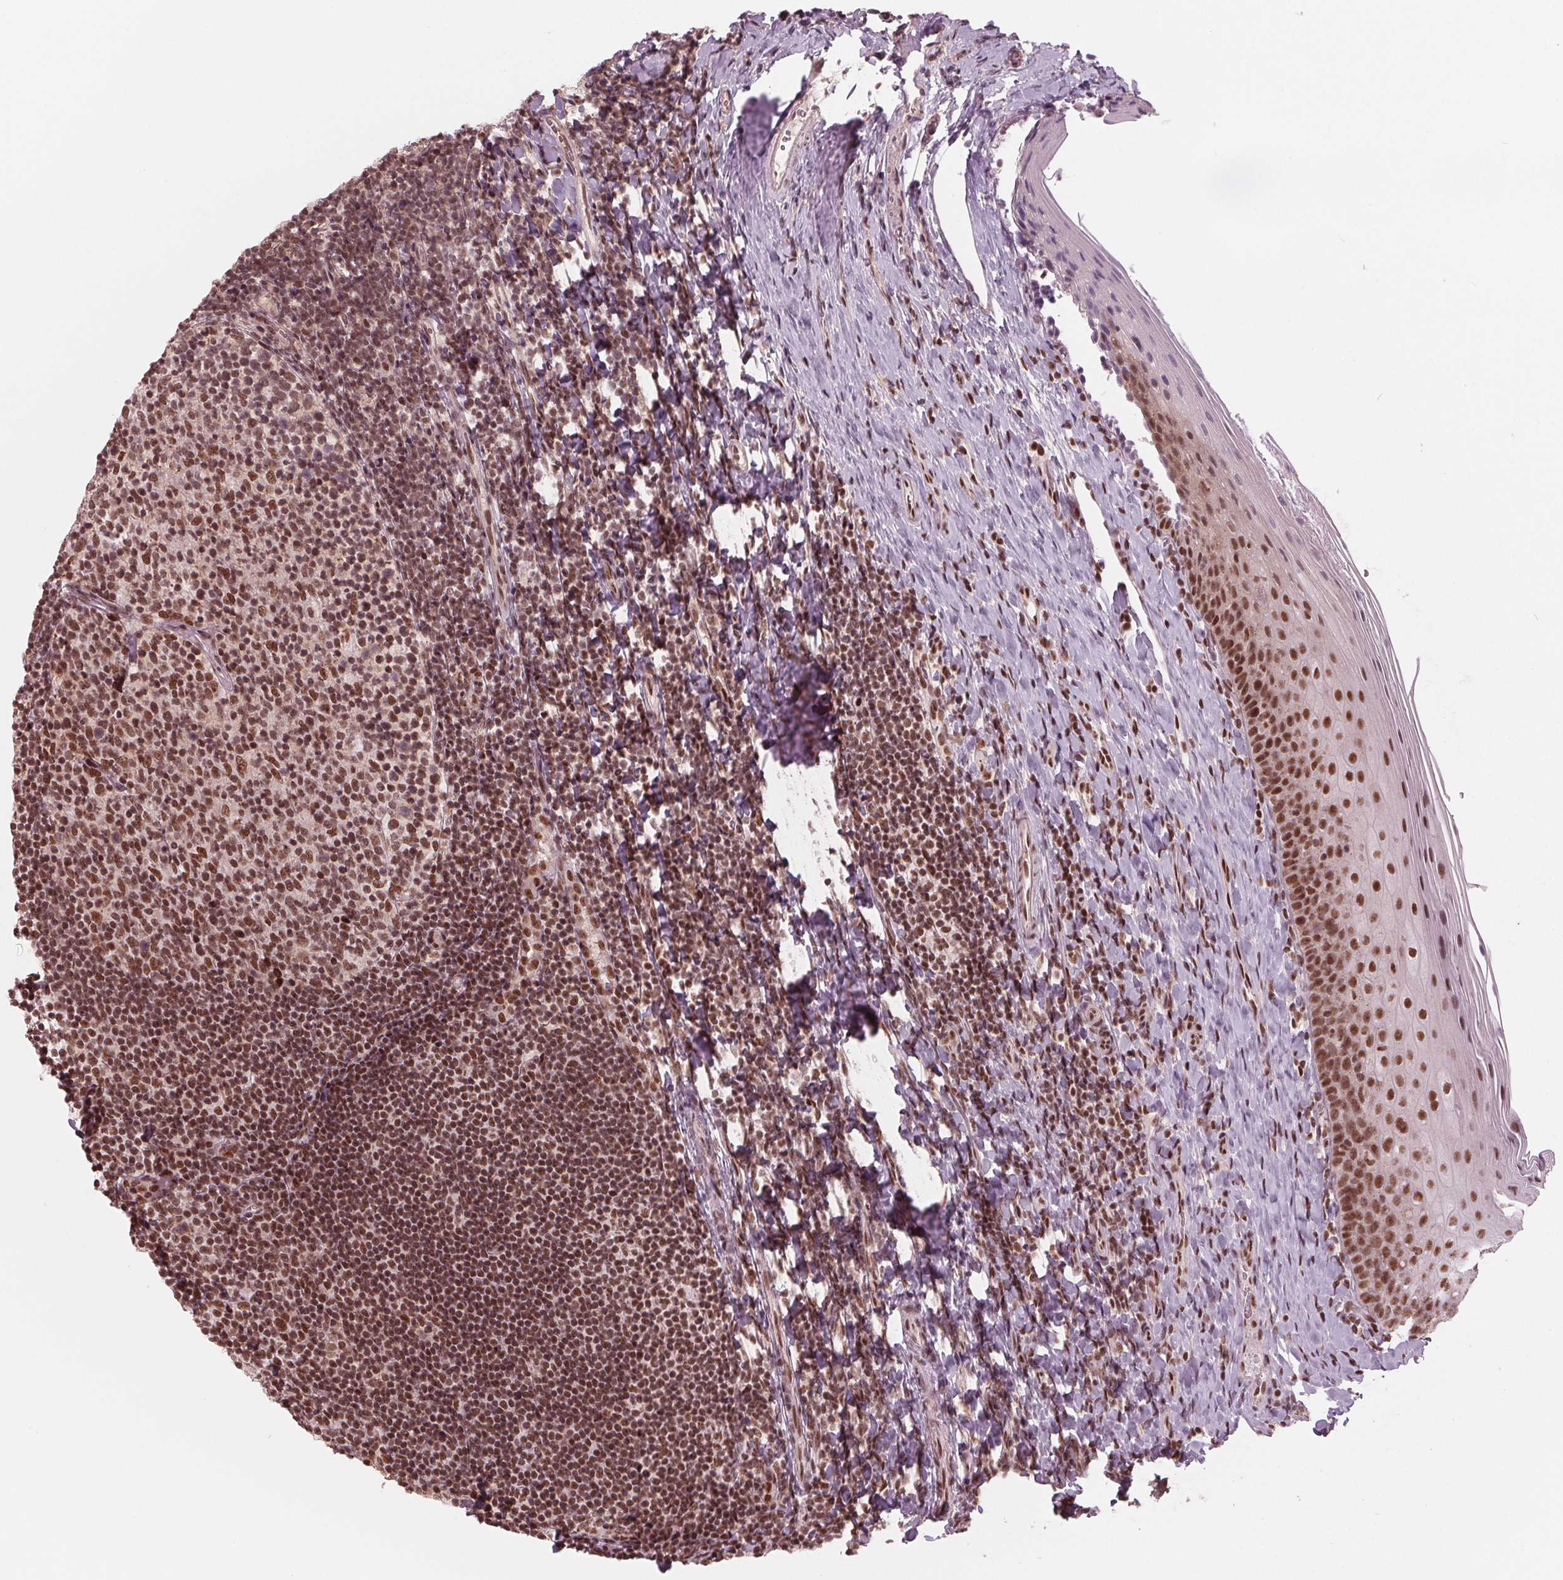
{"staining": {"intensity": "strong", "quantity": ">75%", "location": "nuclear"}, "tissue": "tonsil", "cell_type": "Germinal center cells", "image_type": "normal", "snomed": [{"axis": "morphology", "description": "Normal tissue, NOS"}, {"axis": "topography", "description": "Tonsil"}], "caption": "Immunohistochemistry (DAB) staining of unremarkable tonsil shows strong nuclear protein staining in approximately >75% of germinal center cells. Nuclei are stained in blue.", "gene": "LSM2", "patient": {"sex": "female", "age": 10}}